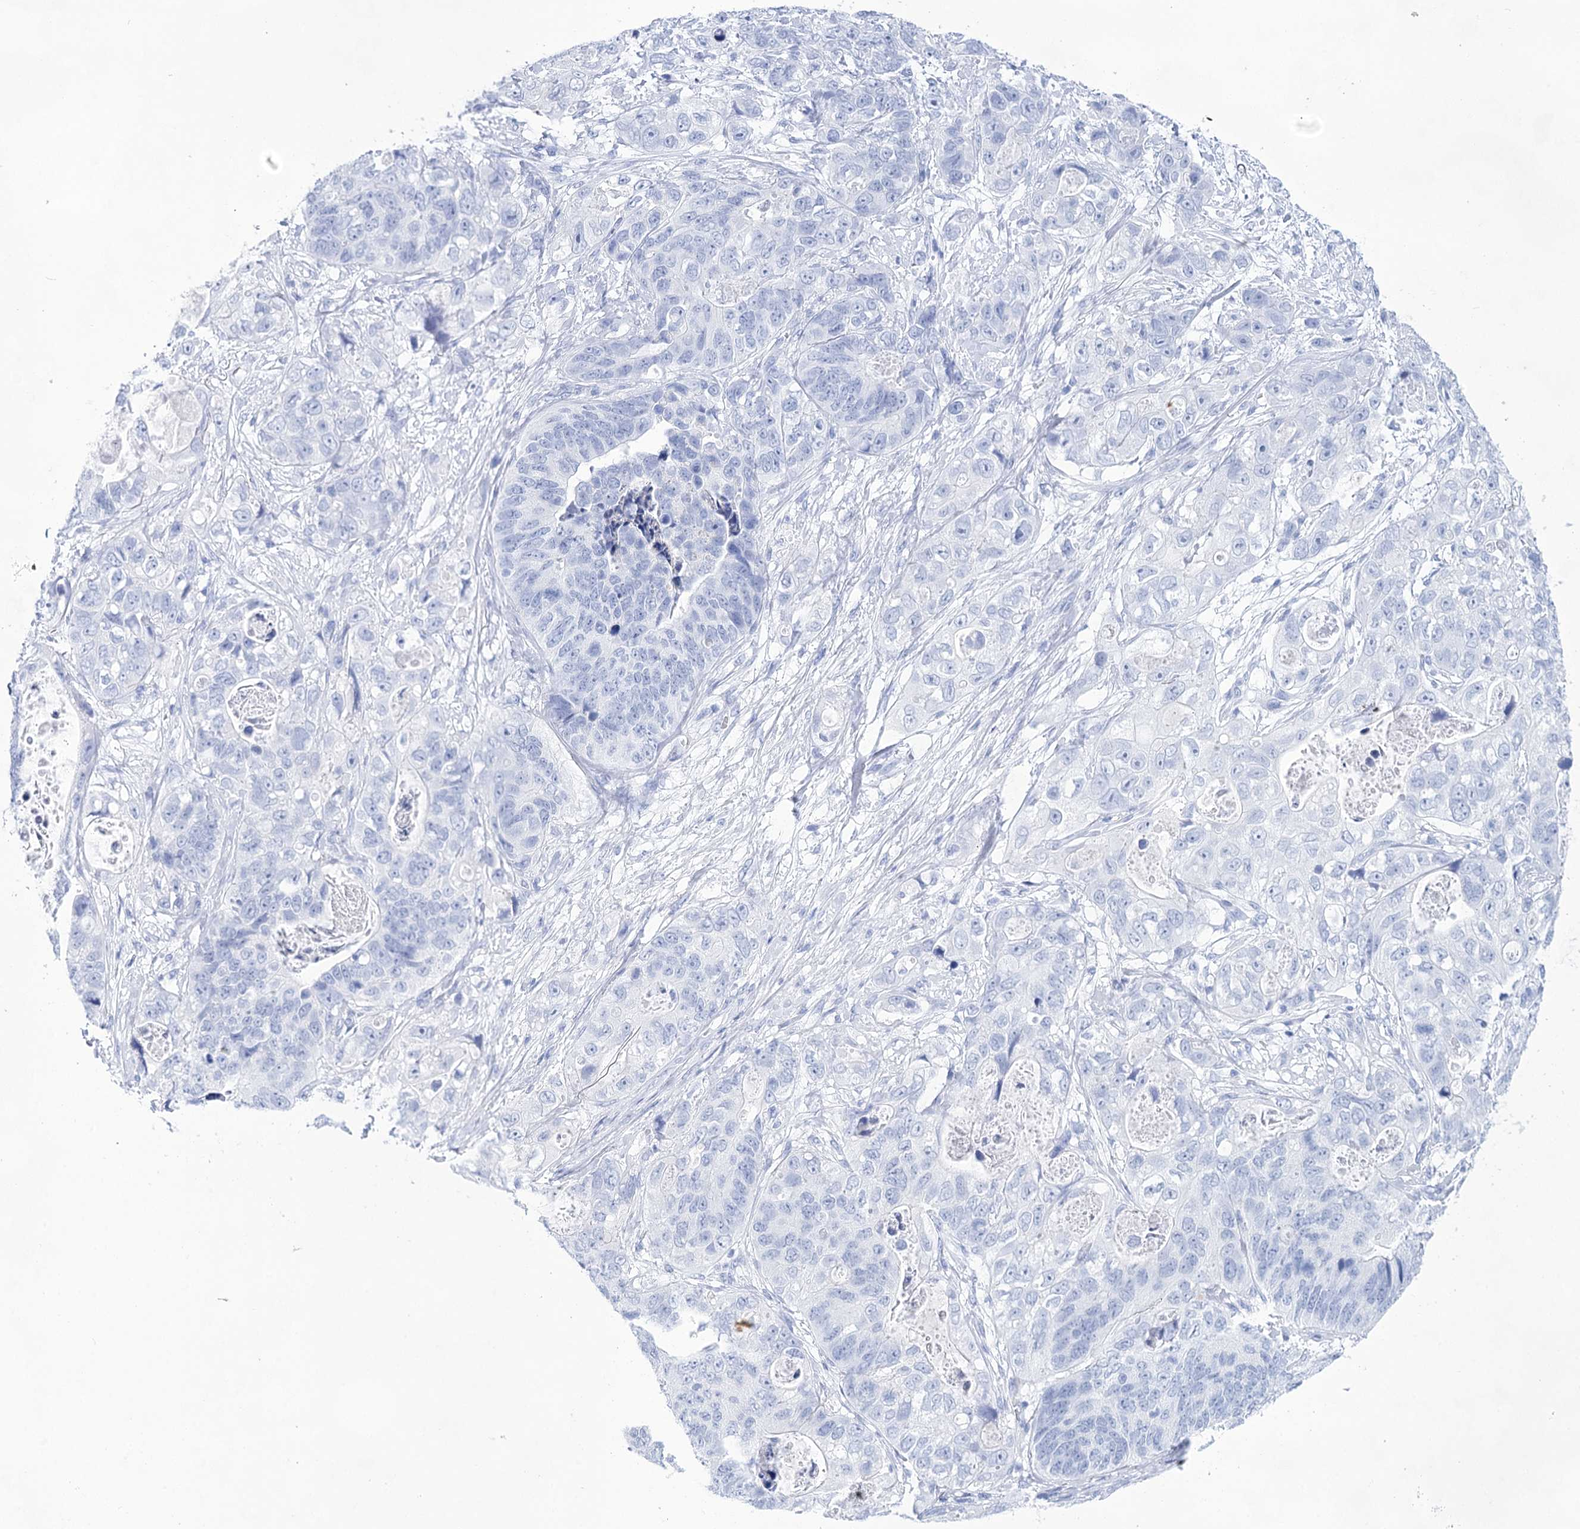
{"staining": {"intensity": "negative", "quantity": "none", "location": "none"}, "tissue": "stomach cancer", "cell_type": "Tumor cells", "image_type": "cancer", "snomed": [{"axis": "morphology", "description": "Adenocarcinoma, NOS"}, {"axis": "topography", "description": "Stomach"}], "caption": "Immunohistochemistry (IHC) histopathology image of neoplastic tissue: stomach cancer stained with DAB (3,3'-diaminobenzidine) reveals no significant protein expression in tumor cells. (DAB IHC, high magnification).", "gene": "LALBA", "patient": {"sex": "female", "age": 89}}